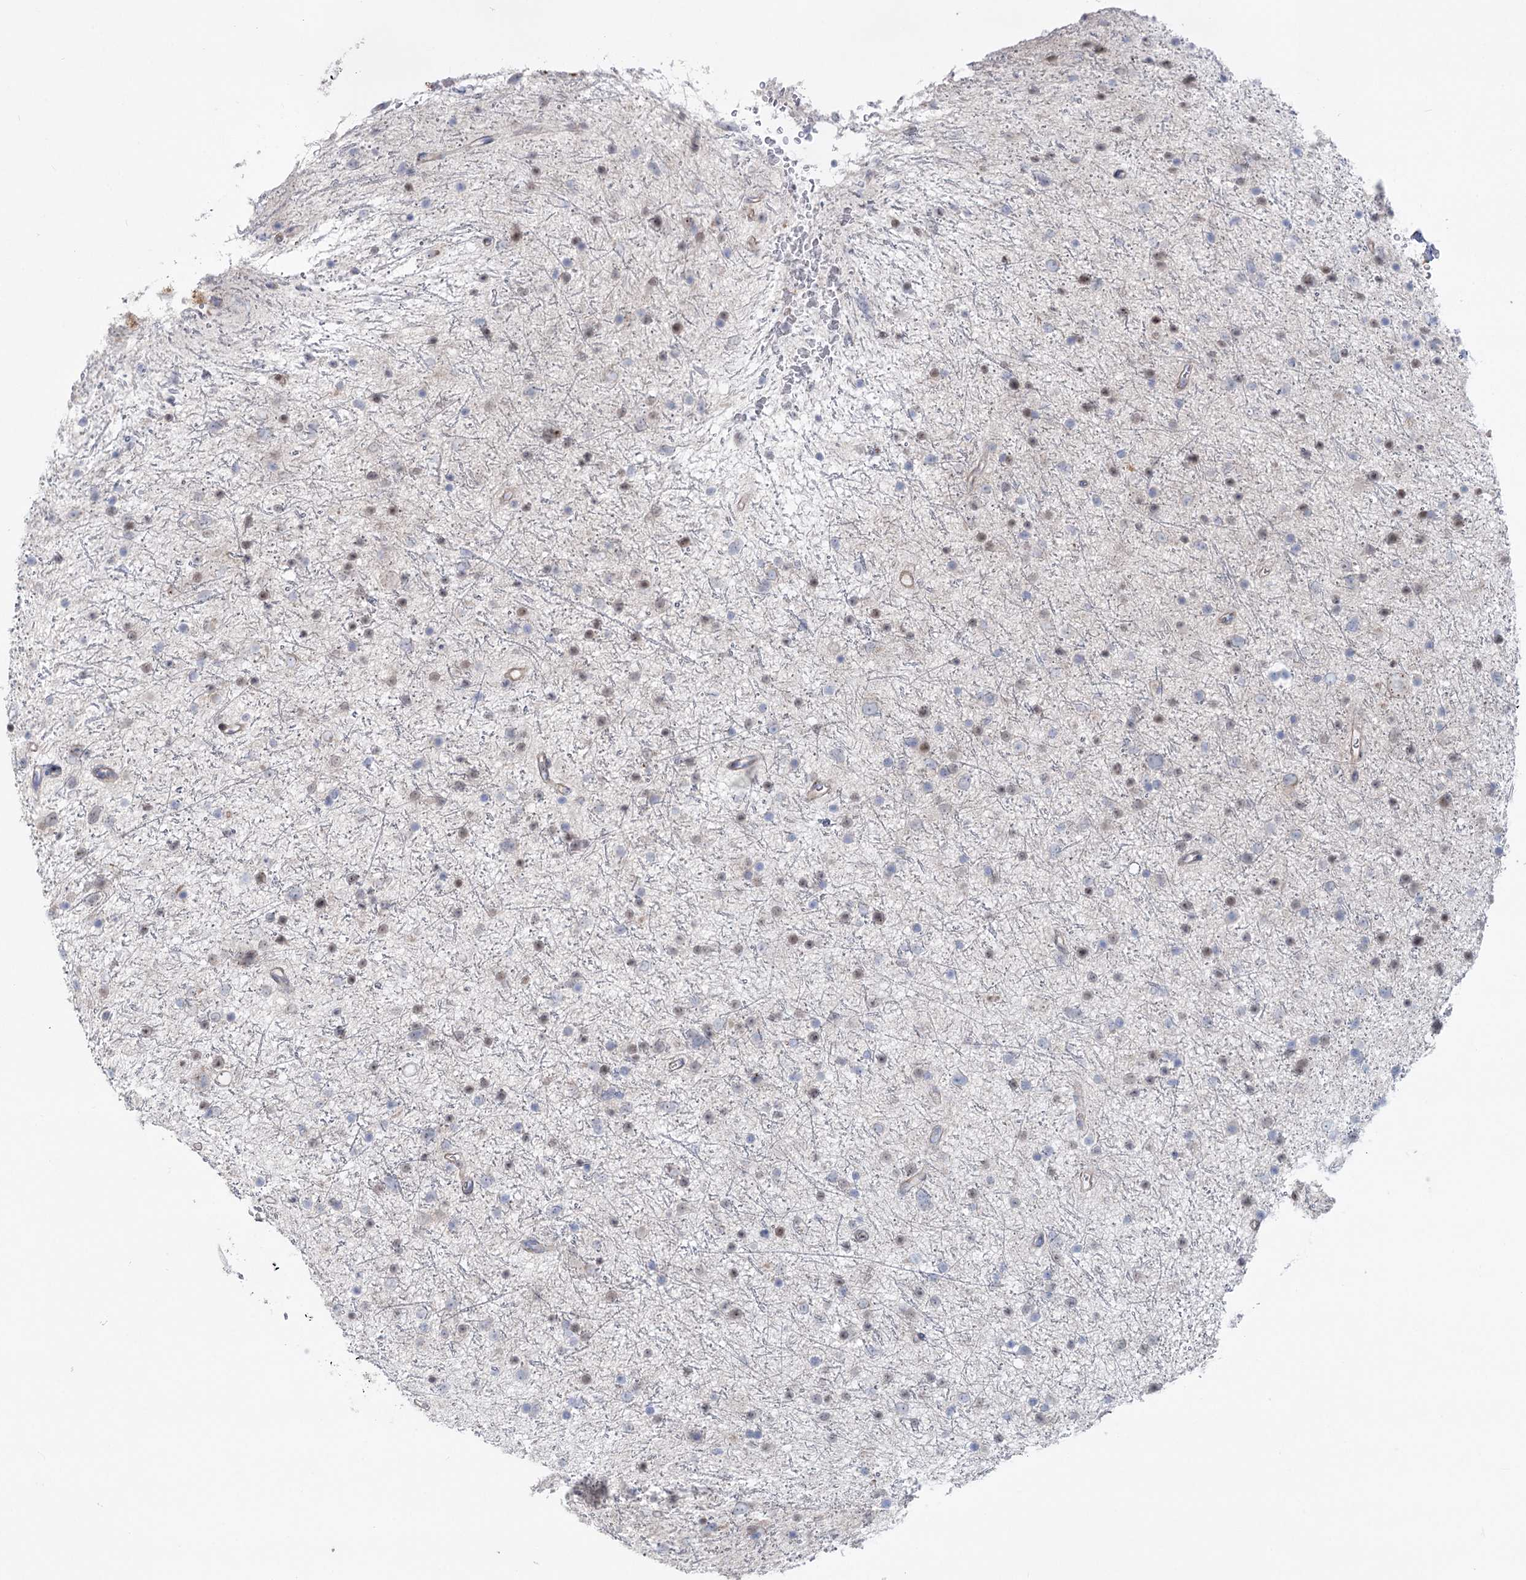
{"staining": {"intensity": "weak", "quantity": "<25%", "location": "nuclear"}, "tissue": "glioma", "cell_type": "Tumor cells", "image_type": "cancer", "snomed": [{"axis": "morphology", "description": "Glioma, malignant, Low grade"}, {"axis": "topography", "description": "Cerebral cortex"}], "caption": "Tumor cells are negative for protein expression in human glioma. Nuclei are stained in blue.", "gene": "LARP1B", "patient": {"sex": "female", "age": 39}}